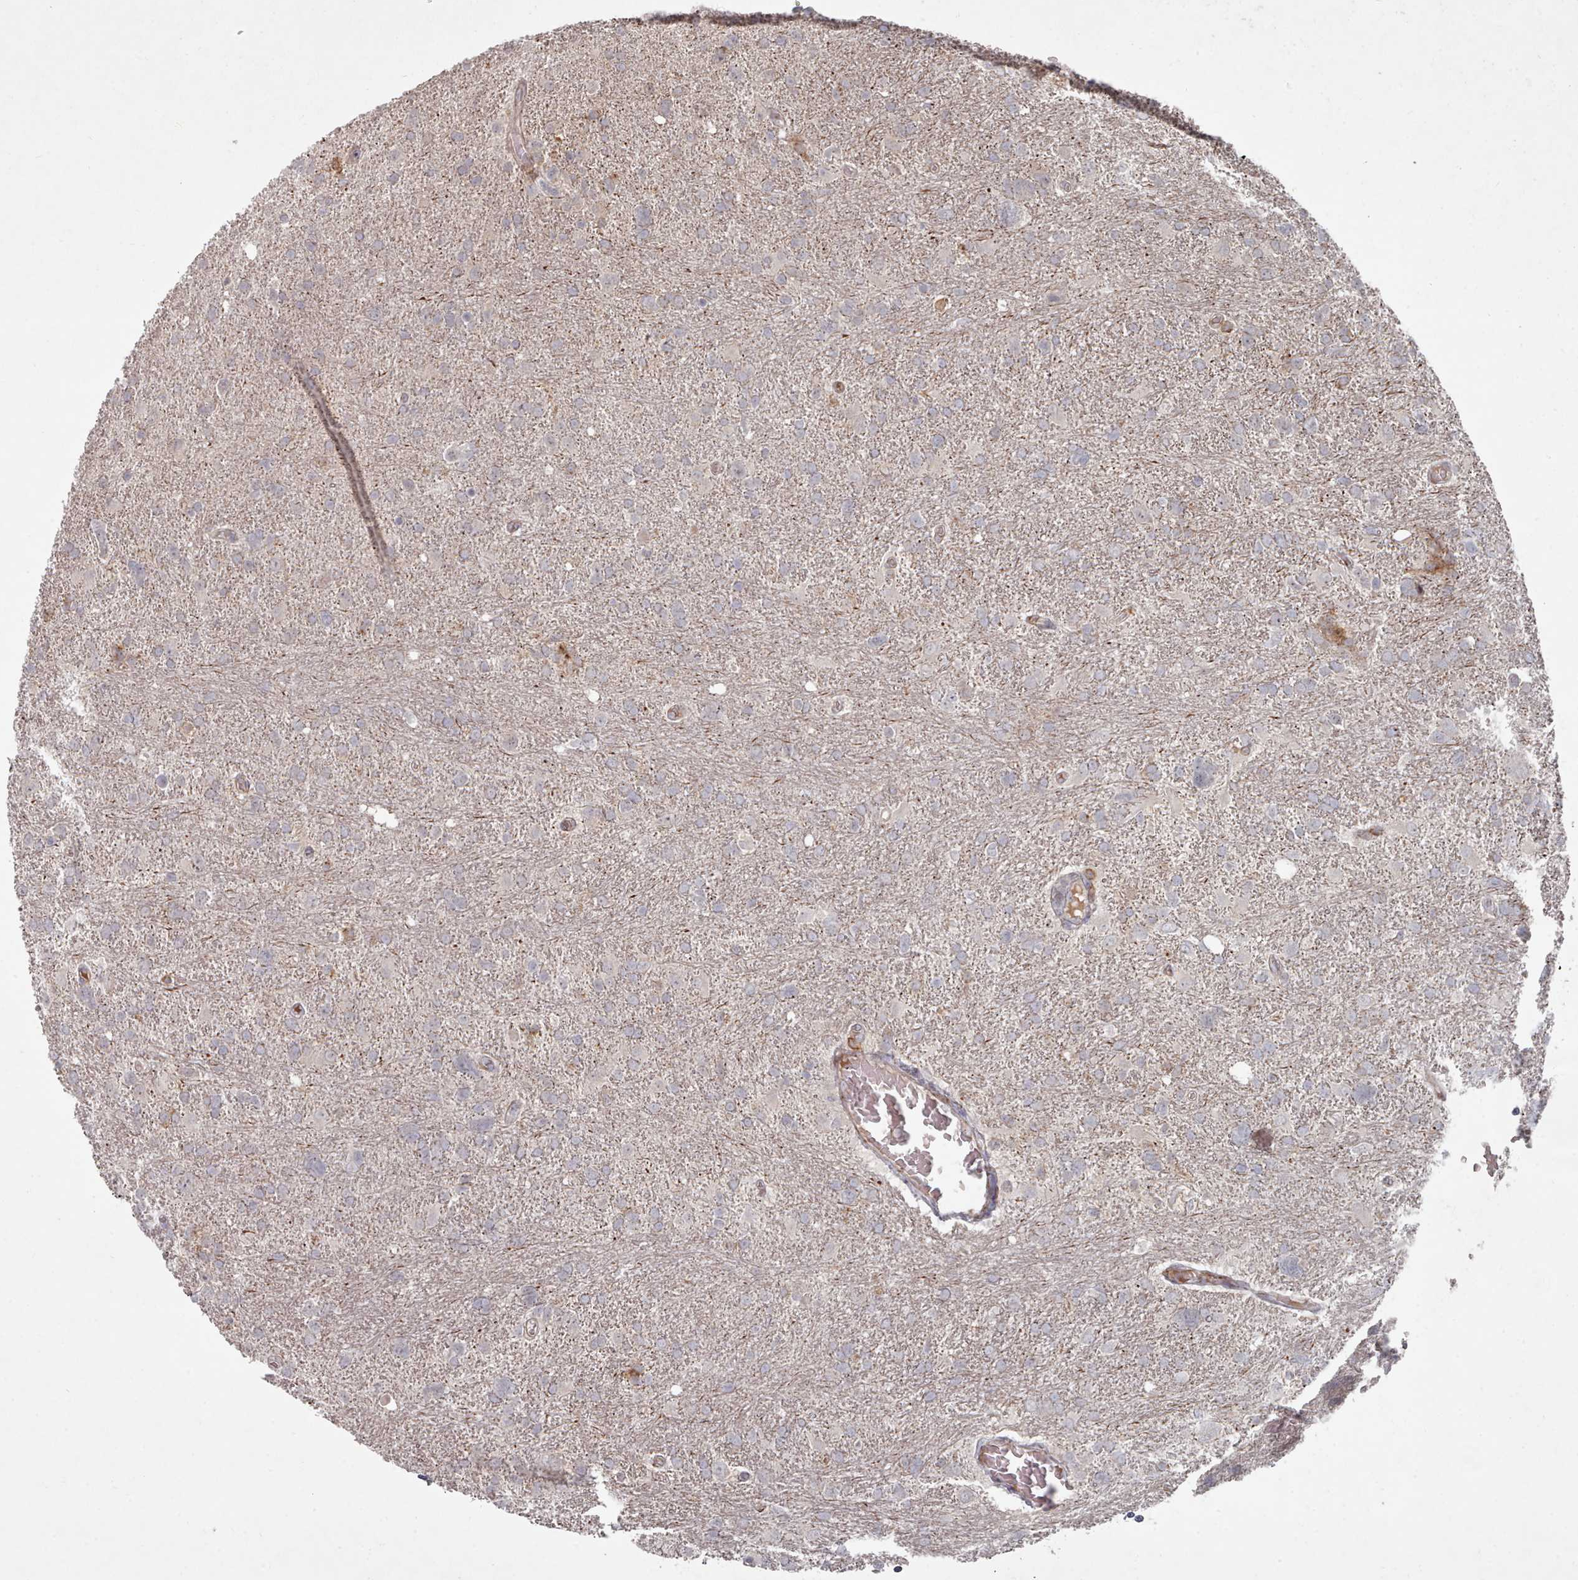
{"staining": {"intensity": "weak", "quantity": "<25%", "location": "cytoplasmic/membranous"}, "tissue": "glioma", "cell_type": "Tumor cells", "image_type": "cancer", "snomed": [{"axis": "morphology", "description": "Glioma, malignant, High grade"}, {"axis": "topography", "description": "Brain"}], "caption": "DAB immunohistochemical staining of human malignant glioma (high-grade) exhibits no significant expression in tumor cells.", "gene": "COL8A2", "patient": {"sex": "male", "age": 61}}